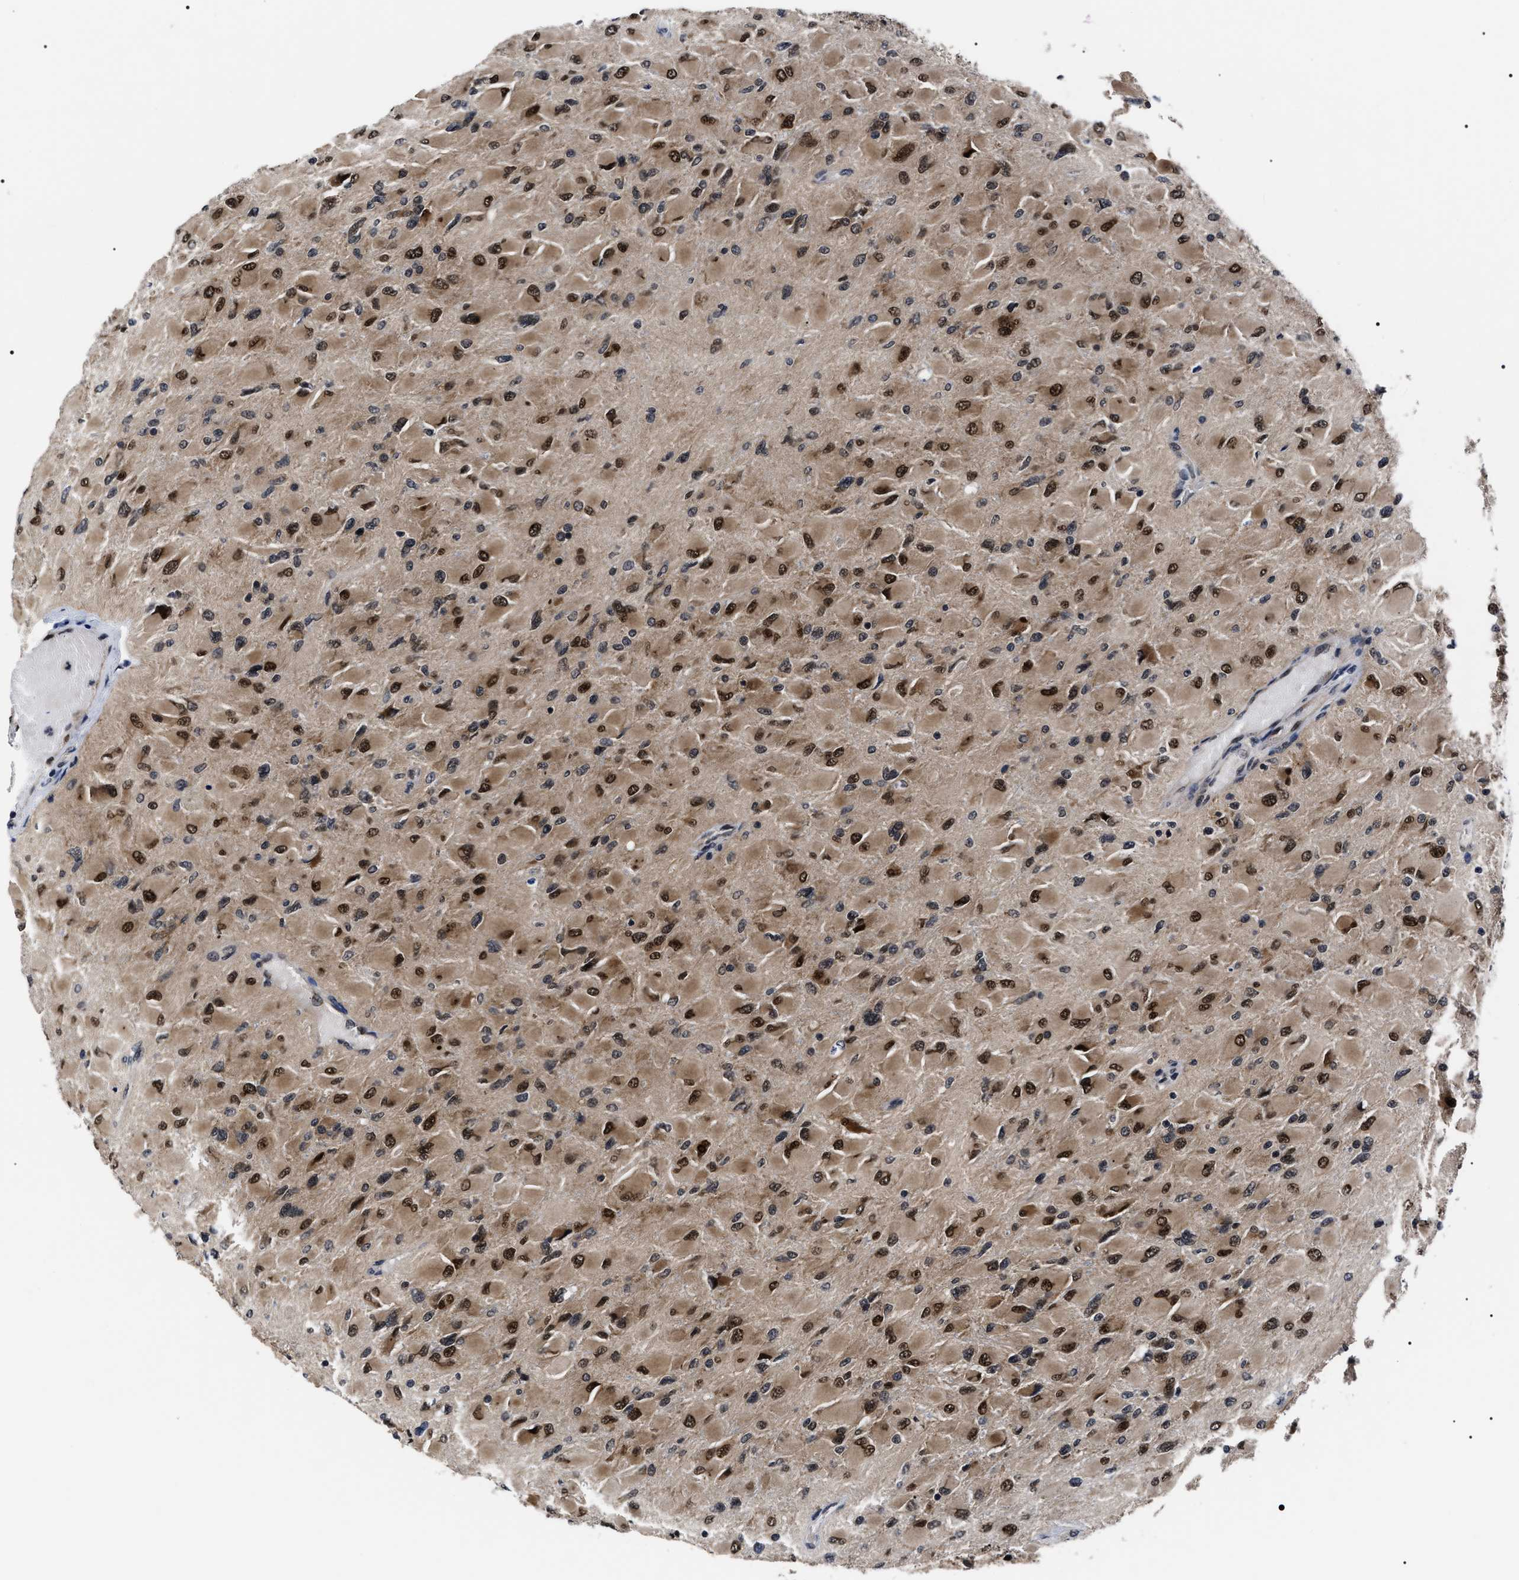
{"staining": {"intensity": "strong", "quantity": ">75%", "location": "cytoplasmic/membranous,nuclear"}, "tissue": "glioma", "cell_type": "Tumor cells", "image_type": "cancer", "snomed": [{"axis": "morphology", "description": "Glioma, malignant, High grade"}, {"axis": "topography", "description": "Cerebral cortex"}], "caption": "Strong cytoplasmic/membranous and nuclear protein staining is present in about >75% of tumor cells in glioma.", "gene": "CSNK2A1", "patient": {"sex": "female", "age": 36}}